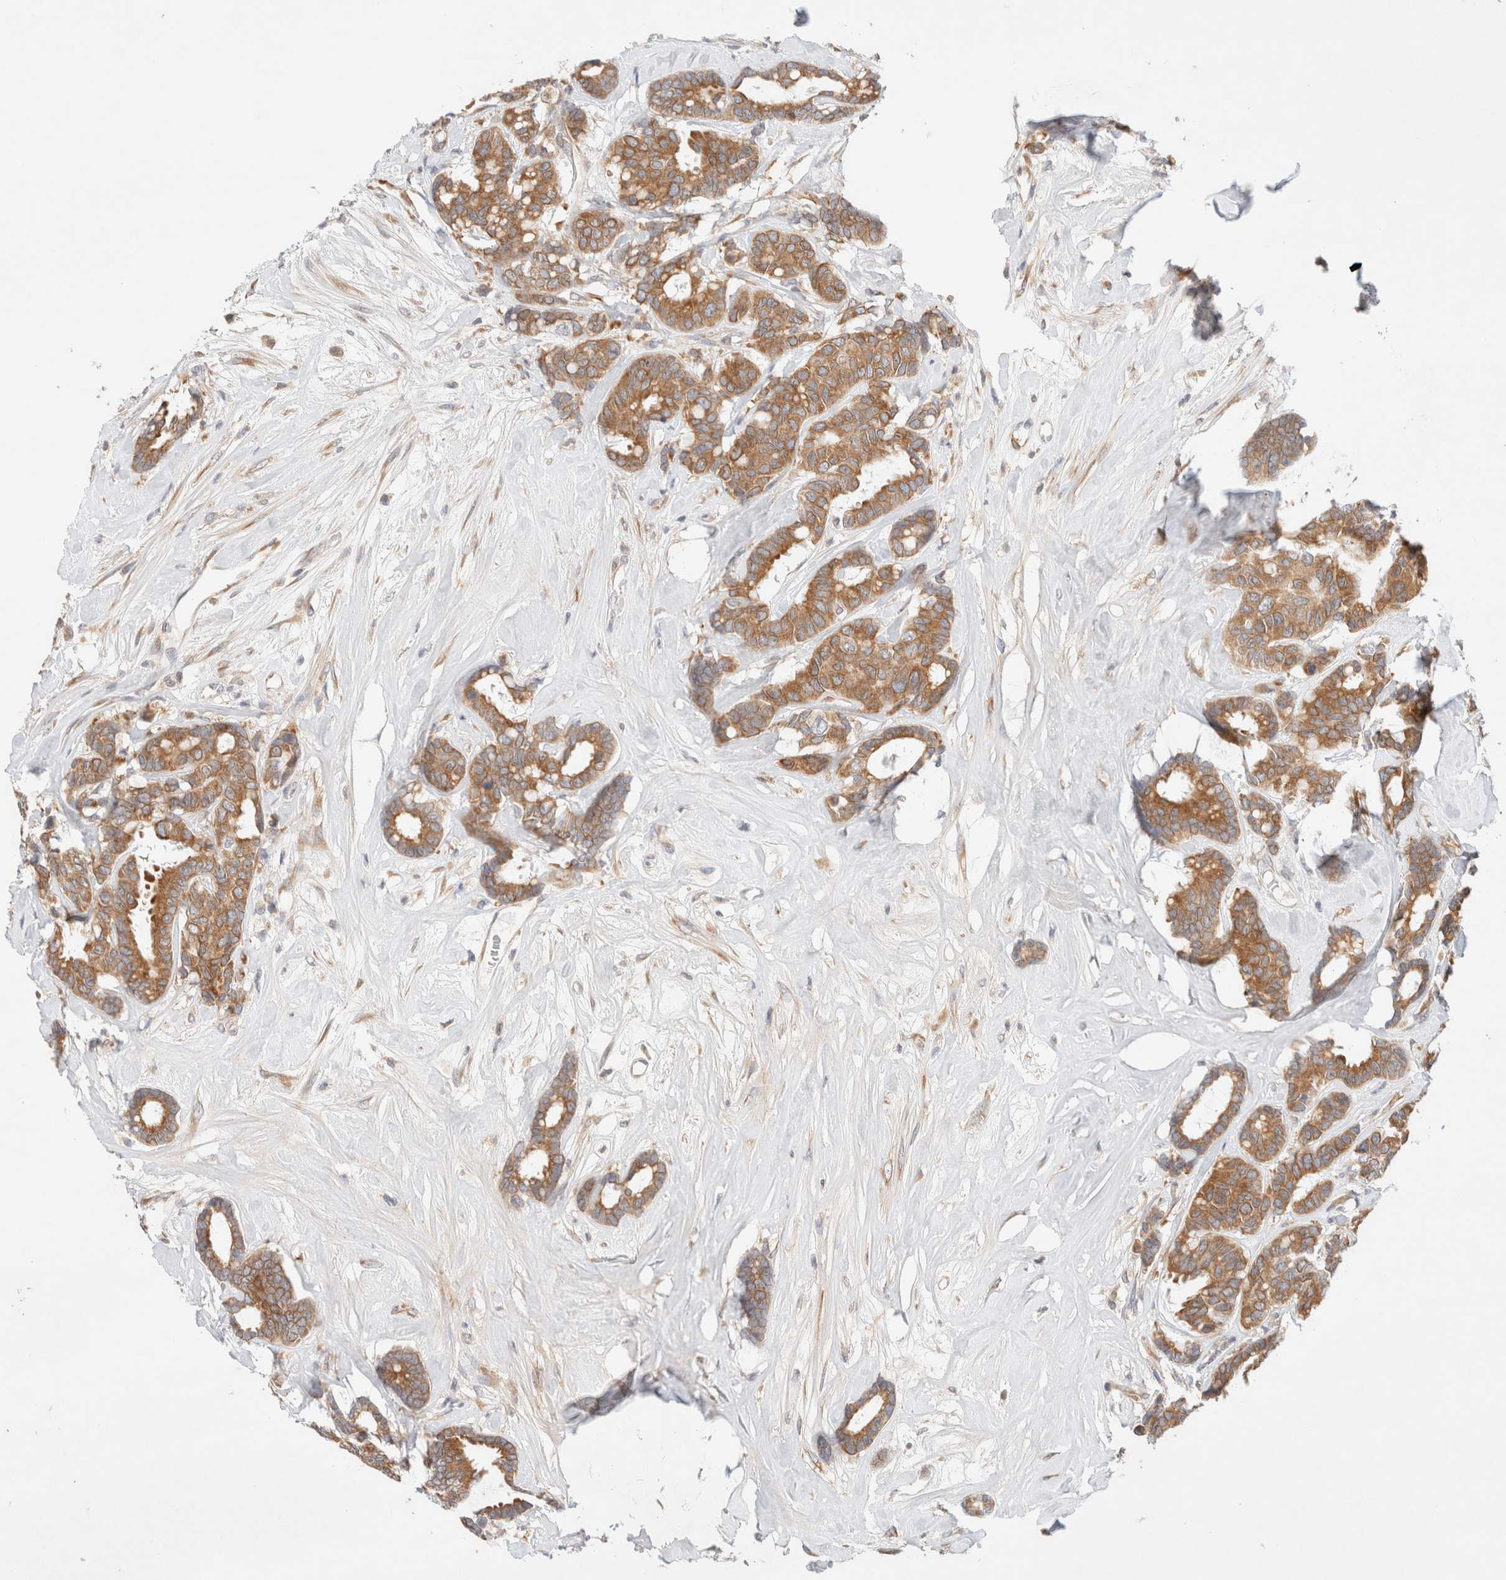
{"staining": {"intensity": "moderate", "quantity": ">75%", "location": "cytoplasmic/membranous"}, "tissue": "breast cancer", "cell_type": "Tumor cells", "image_type": "cancer", "snomed": [{"axis": "morphology", "description": "Duct carcinoma"}, {"axis": "topography", "description": "Breast"}], "caption": "A histopathology image of intraductal carcinoma (breast) stained for a protein shows moderate cytoplasmic/membranous brown staining in tumor cells.", "gene": "RRP15", "patient": {"sex": "female", "age": 87}}